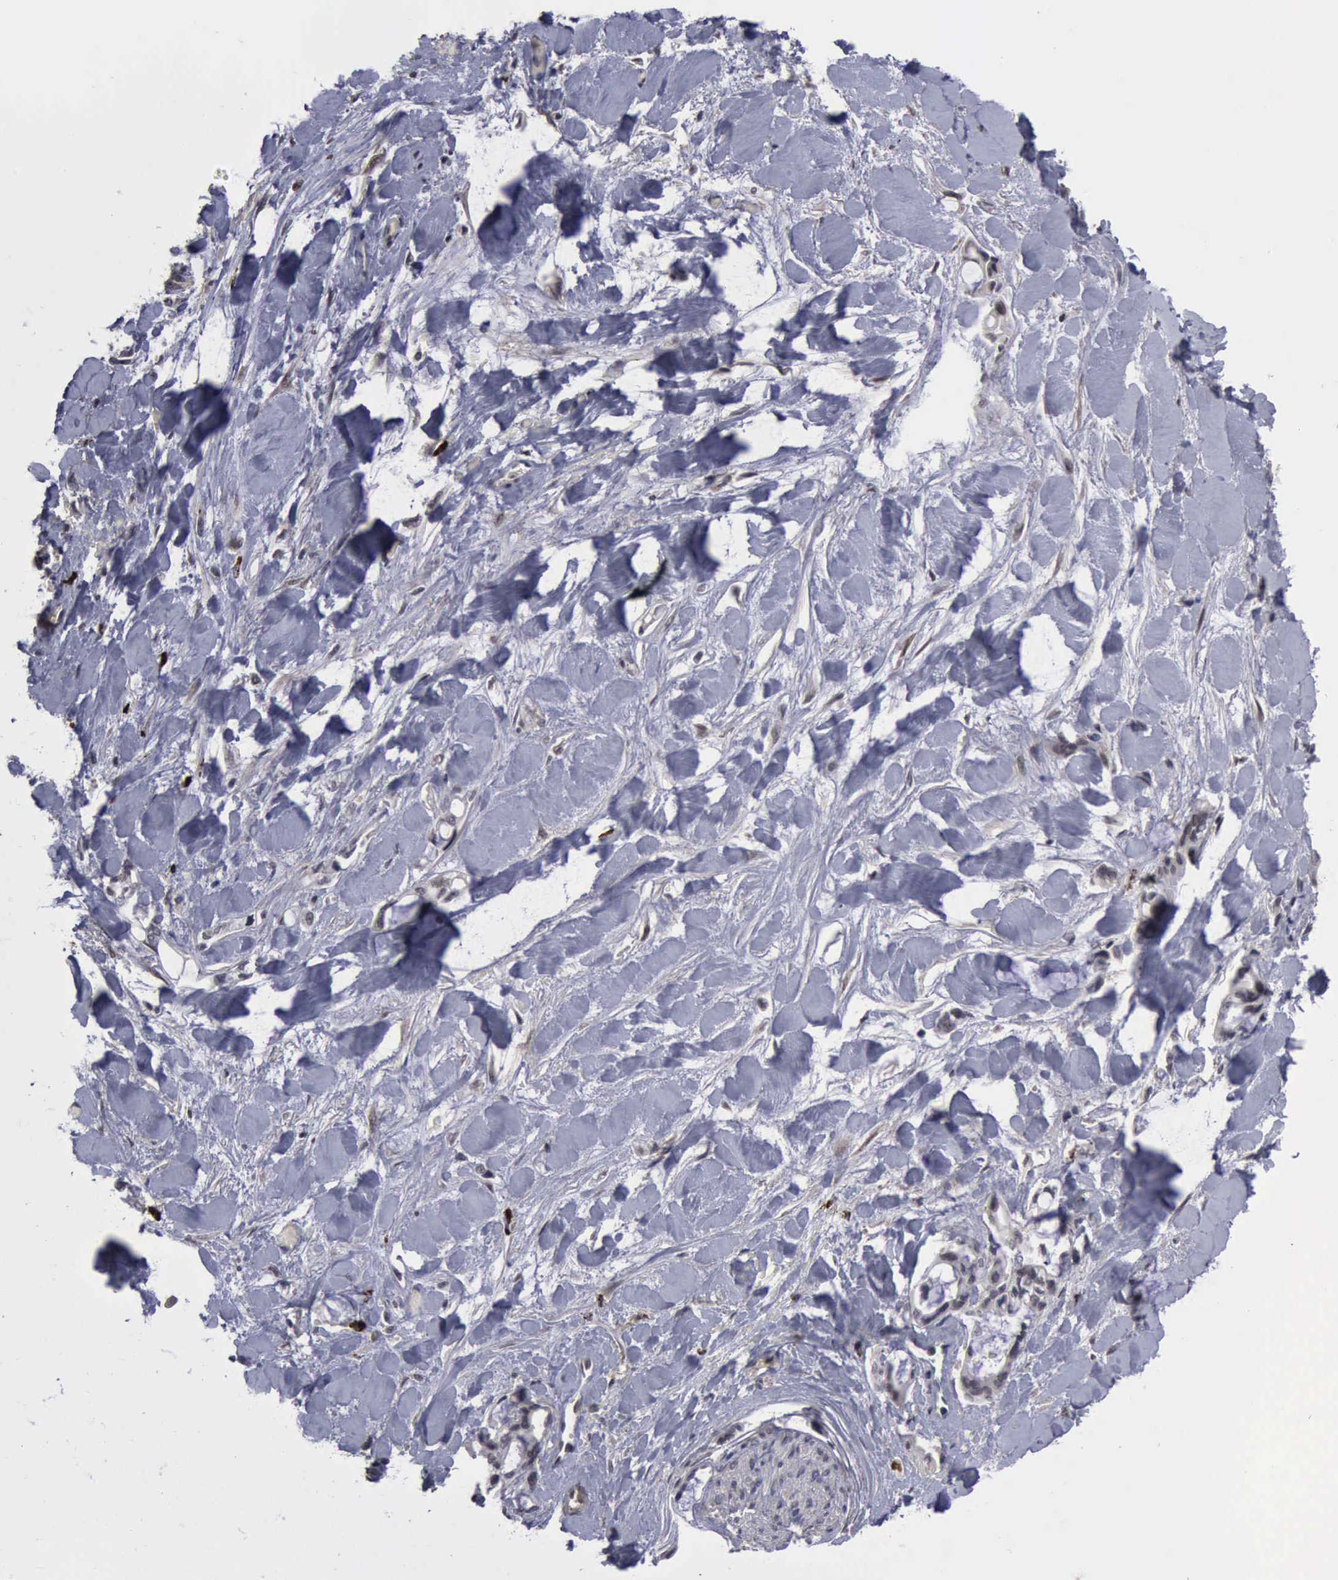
{"staining": {"intensity": "moderate", "quantity": "<25%", "location": "cytoplasmic/membranous"}, "tissue": "pancreatic cancer", "cell_type": "Tumor cells", "image_type": "cancer", "snomed": [{"axis": "morphology", "description": "Adenocarcinoma, NOS"}, {"axis": "topography", "description": "Pancreas"}], "caption": "Approximately <25% of tumor cells in human pancreatic cancer reveal moderate cytoplasmic/membranous protein positivity as visualized by brown immunohistochemical staining.", "gene": "MMP9", "patient": {"sex": "female", "age": 70}}